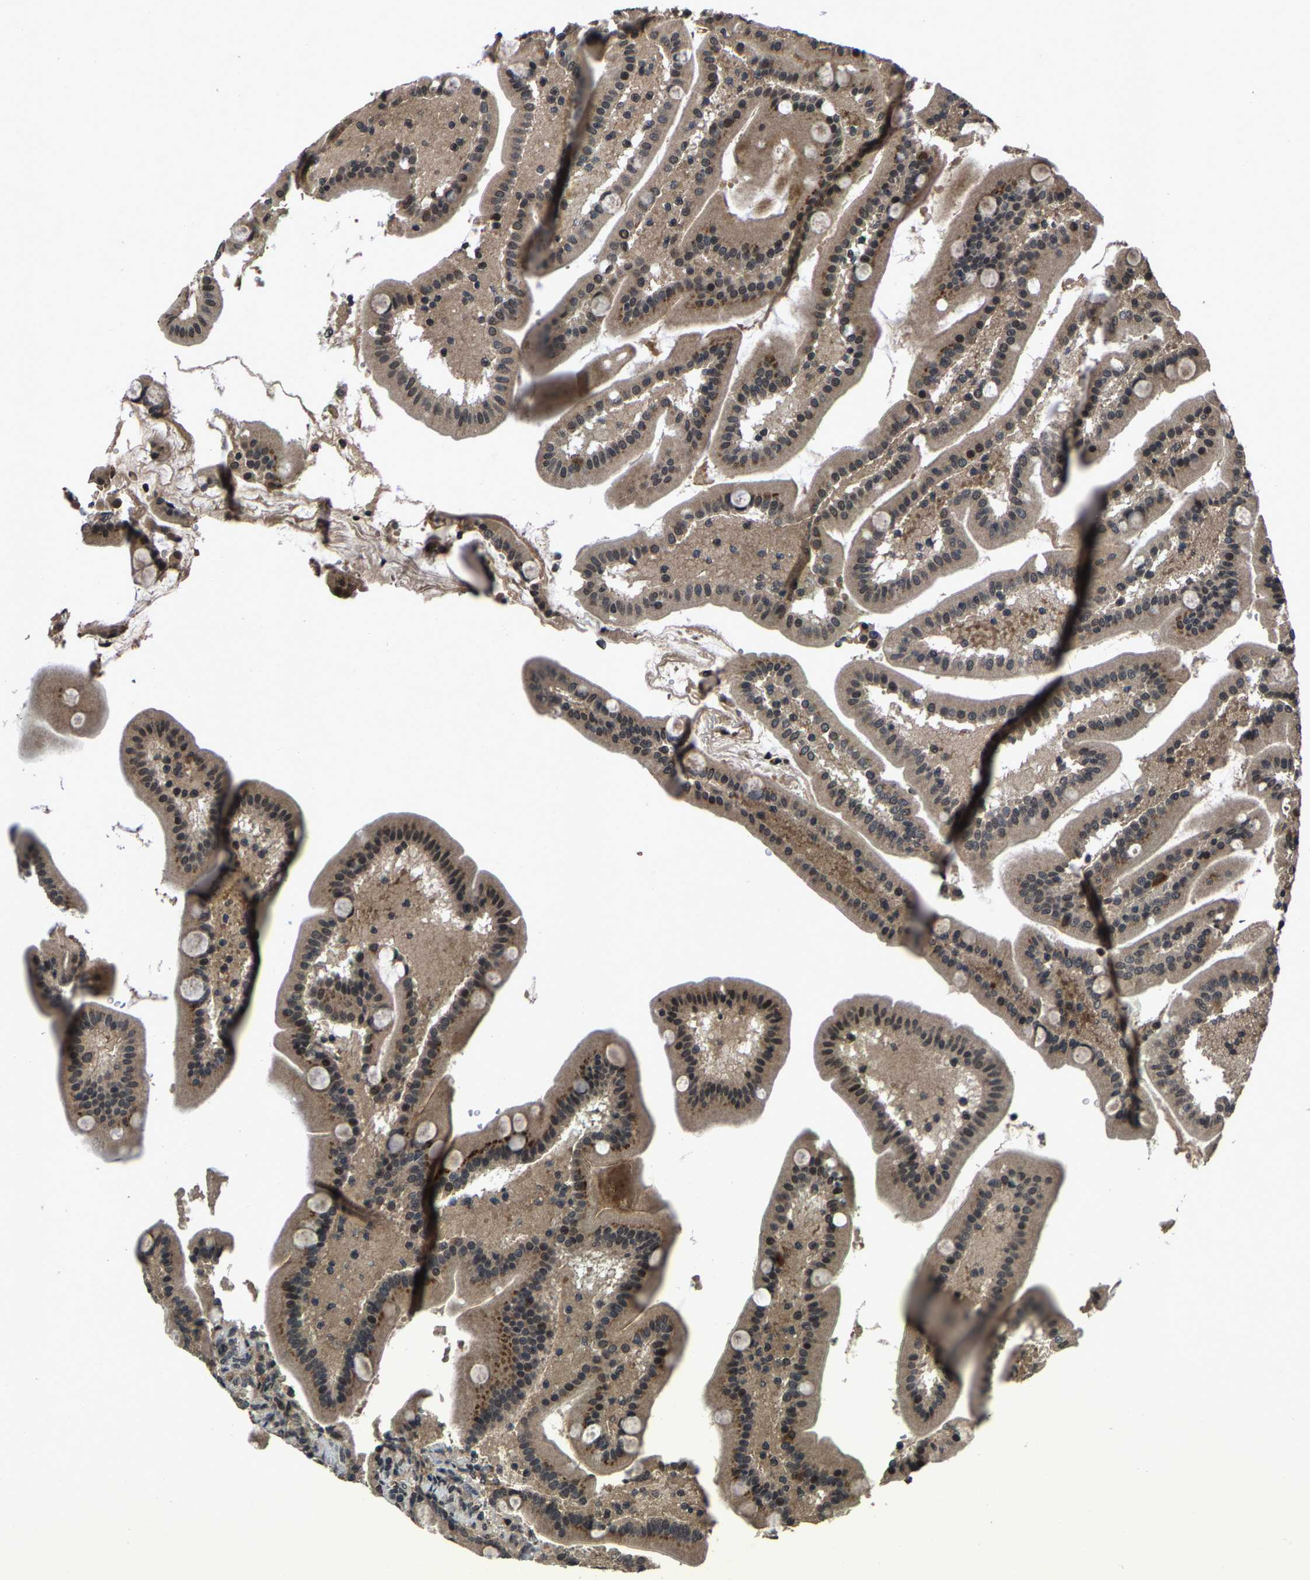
{"staining": {"intensity": "moderate", "quantity": ">75%", "location": "cytoplasmic/membranous,nuclear"}, "tissue": "duodenum", "cell_type": "Glandular cells", "image_type": "normal", "snomed": [{"axis": "morphology", "description": "Normal tissue, NOS"}, {"axis": "topography", "description": "Duodenum"}], "caption": "A medium amount of moderate cytoplasmic/membranous,nuclear expression is appreciated in approximately >75% of glandular cells in benign duodenum.", "gene": "HUWE1", "patient": {"sex": "male", "age": 54}}